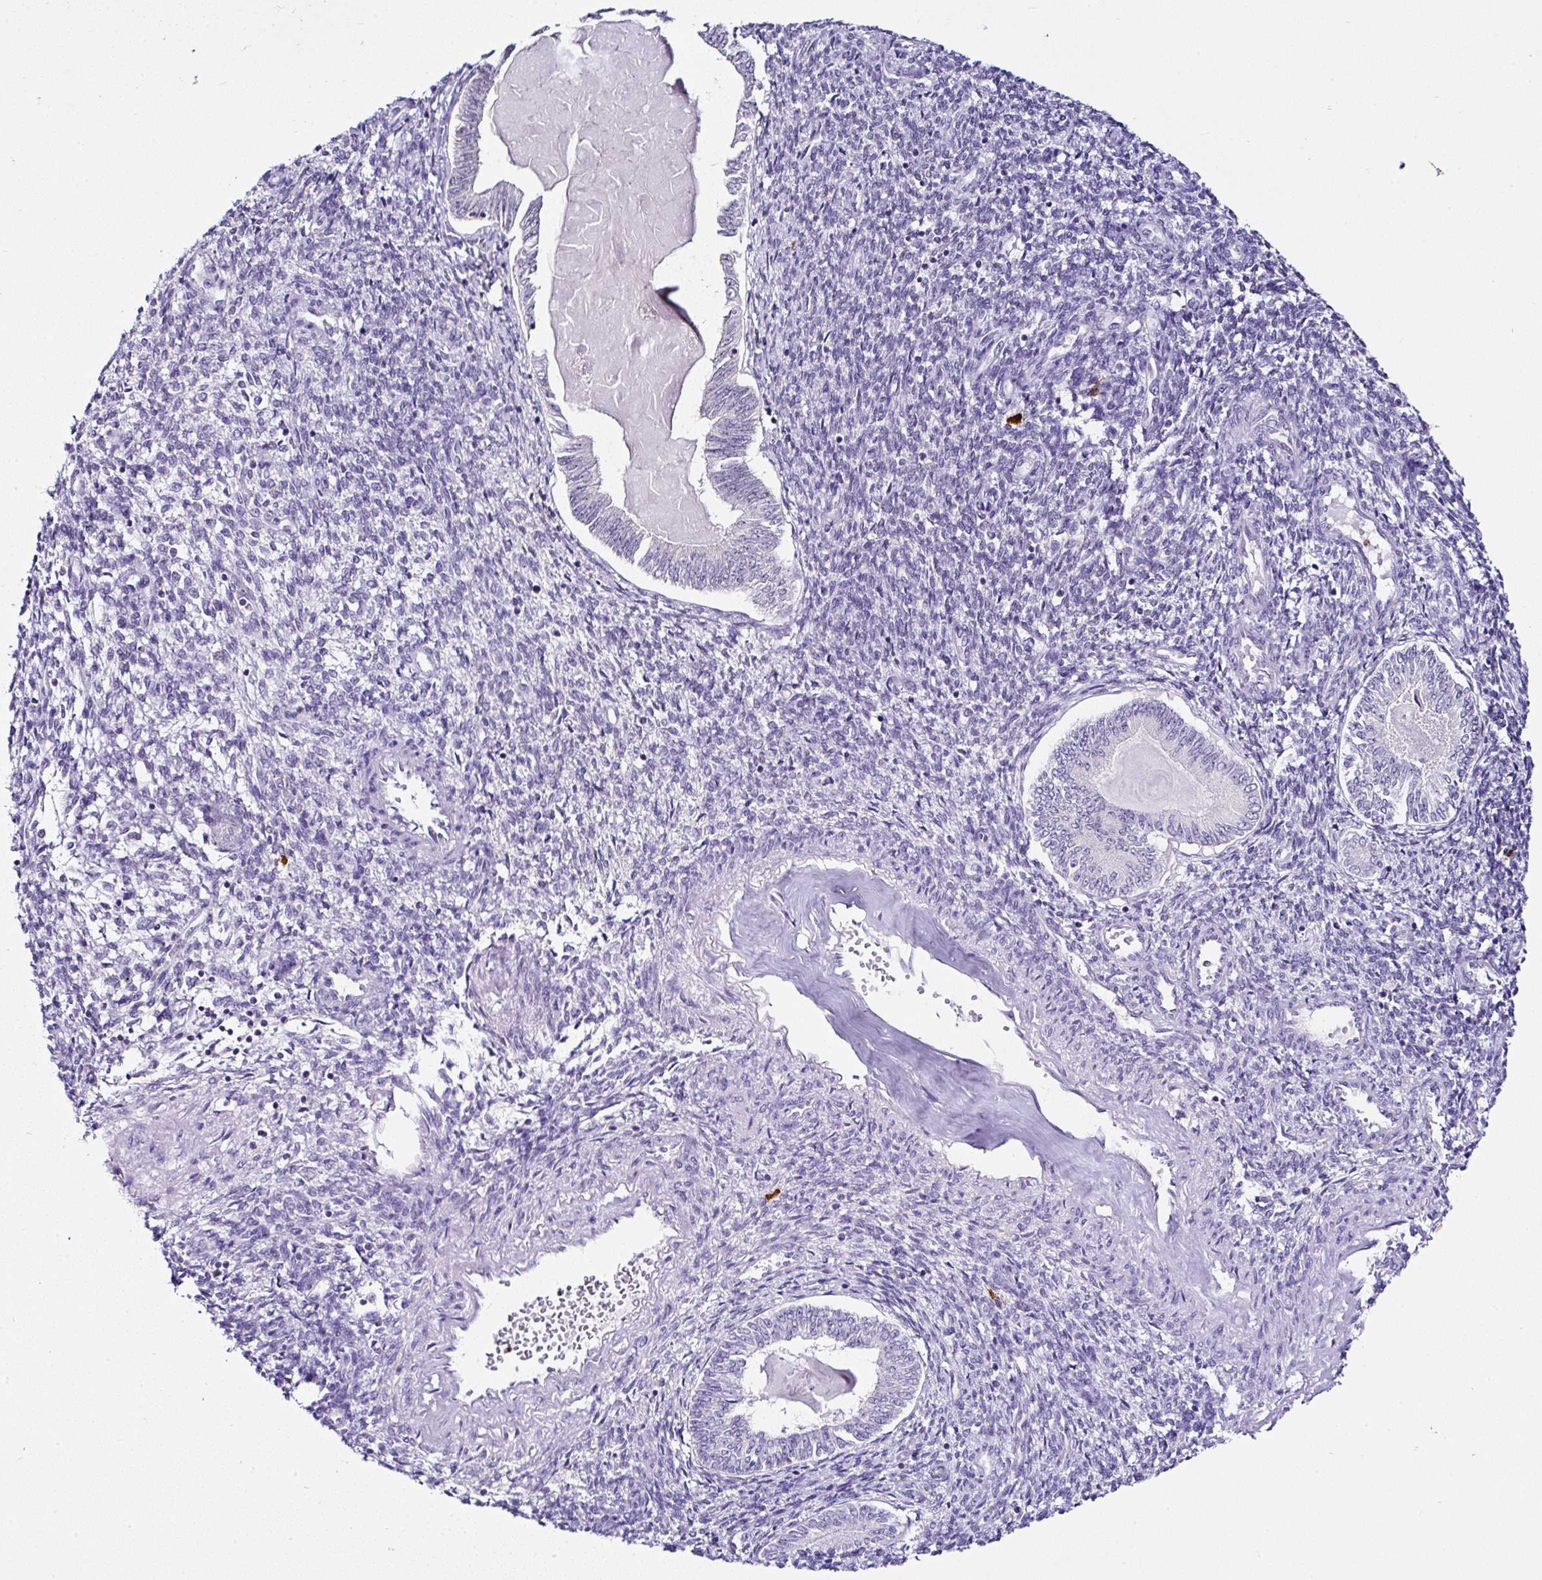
{"staining": {"intensity": "negative", "quantity": "none", "location": "none"}, "tissue": "endometrial cancer", "cell_type": "Tumor cells", "image_type": "cancer", "snomed": [{"axis": "morphology", "description": "Carcinoma, NOS"}, {"axis": "topography", "description": "Uterus"}], "caption": "This is a photomicrograph of IHC staining of carcinoma (endometrial), which shows no staining in tumor cells.", "gene": "PTPN2", "patient": {"sex": "female", "age": 76}}